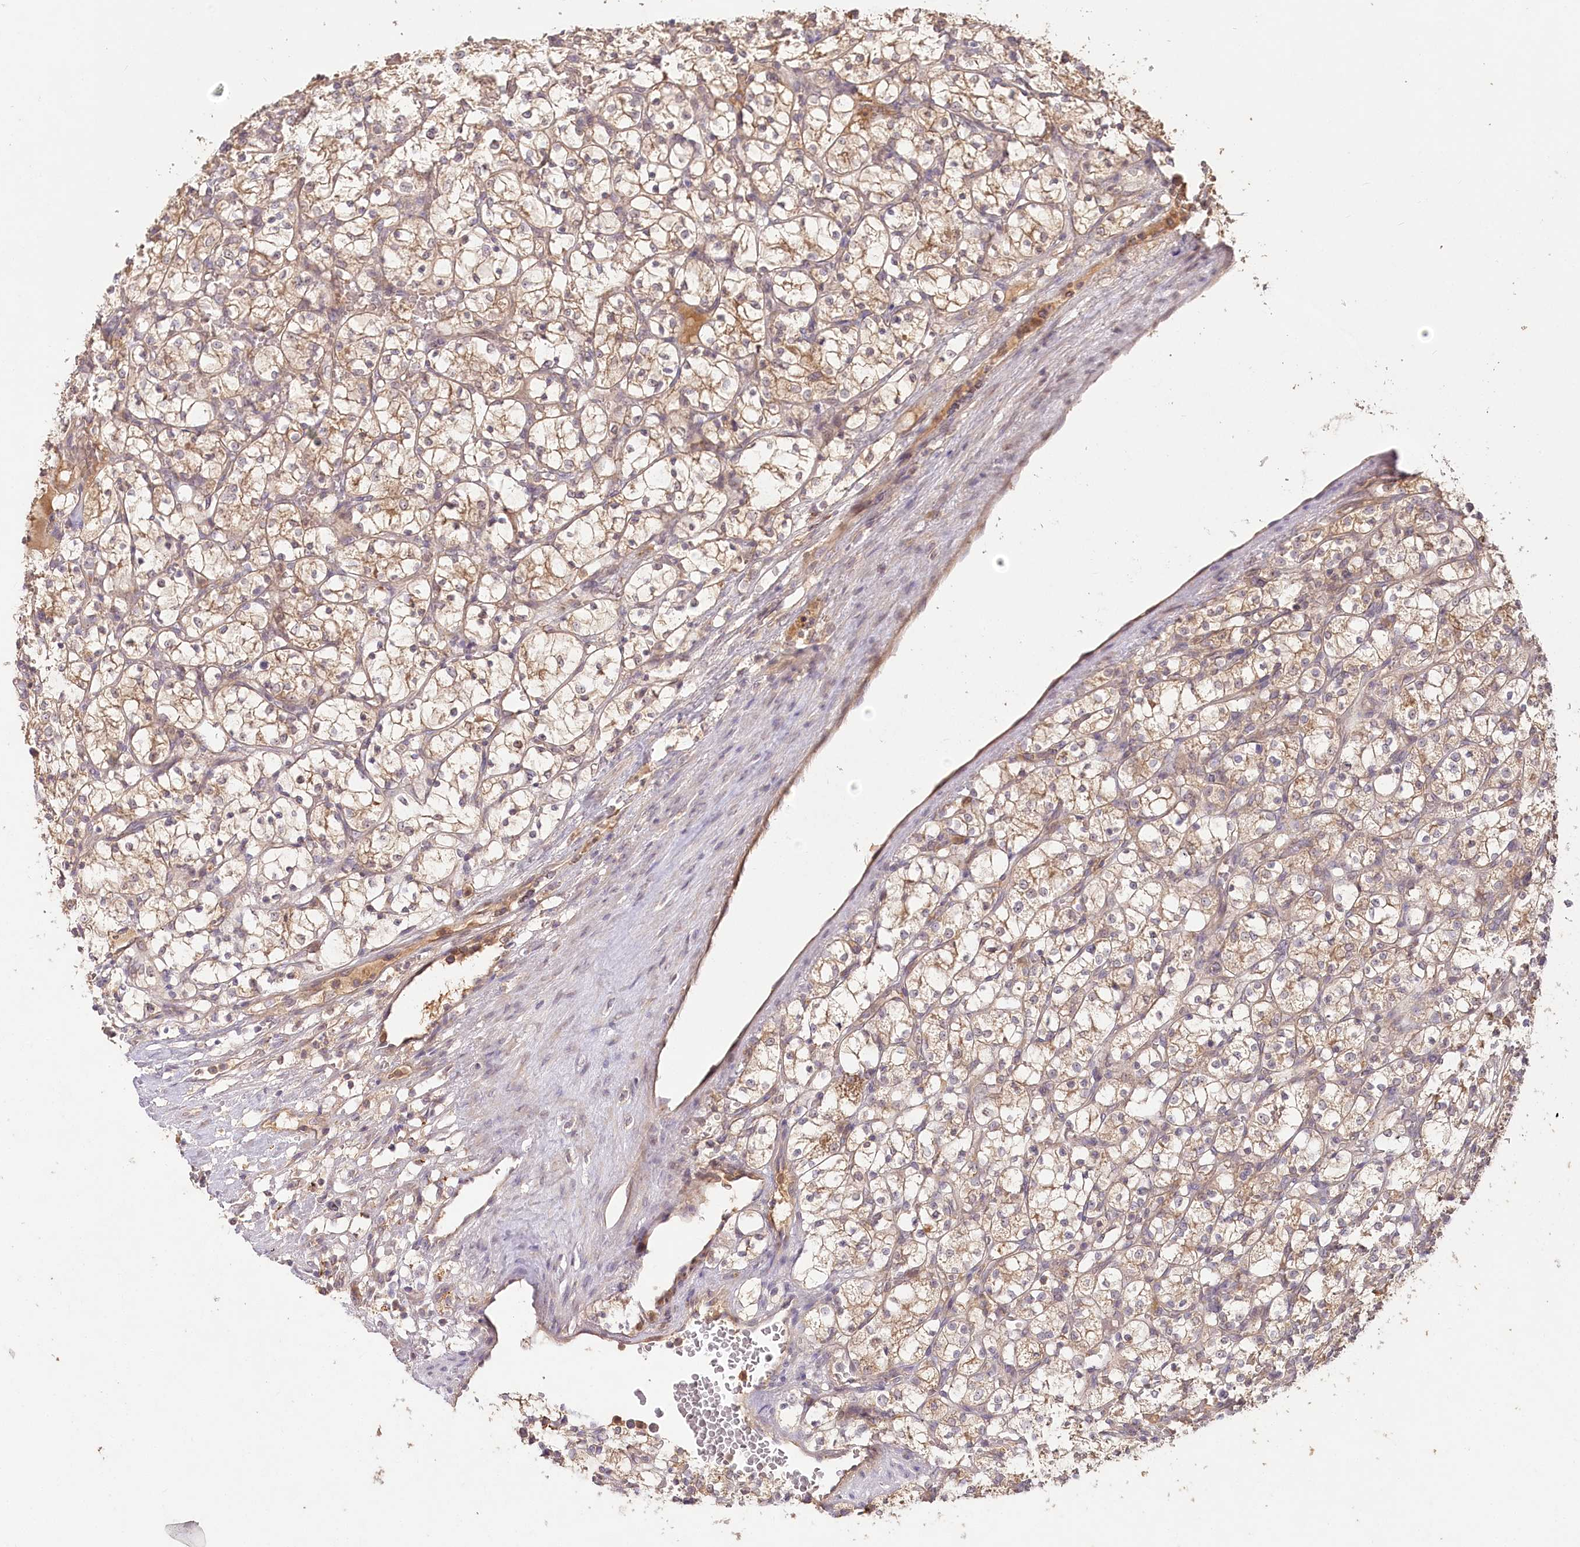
{"staining": {"intensity": "moderate", "quantity": ">75%", "location": "cytoplasmic/membranous"}, "tissue": "renal cancer", "cell_type": "Tumor cells", "image_type": "cancer", "snomed": [{"axis": "morphology", "description": "Adenocarcinoma, NOS"}, {"axis": "topography", "description": "Kidney"}], "caption": "IHC micrograph of neoplastic tissue: human adenocarcinoma (renal) stained using immunohistochemistry (IHC) exhibits medium levels of moderate protein expression localized specifically in the cytoplasmic/membranous of tumor cells, appearing as a cytoplasmic/membranous brown color.", "gene": "IRAK1BP1", "patient": {"sex": "female", "age": 69}}